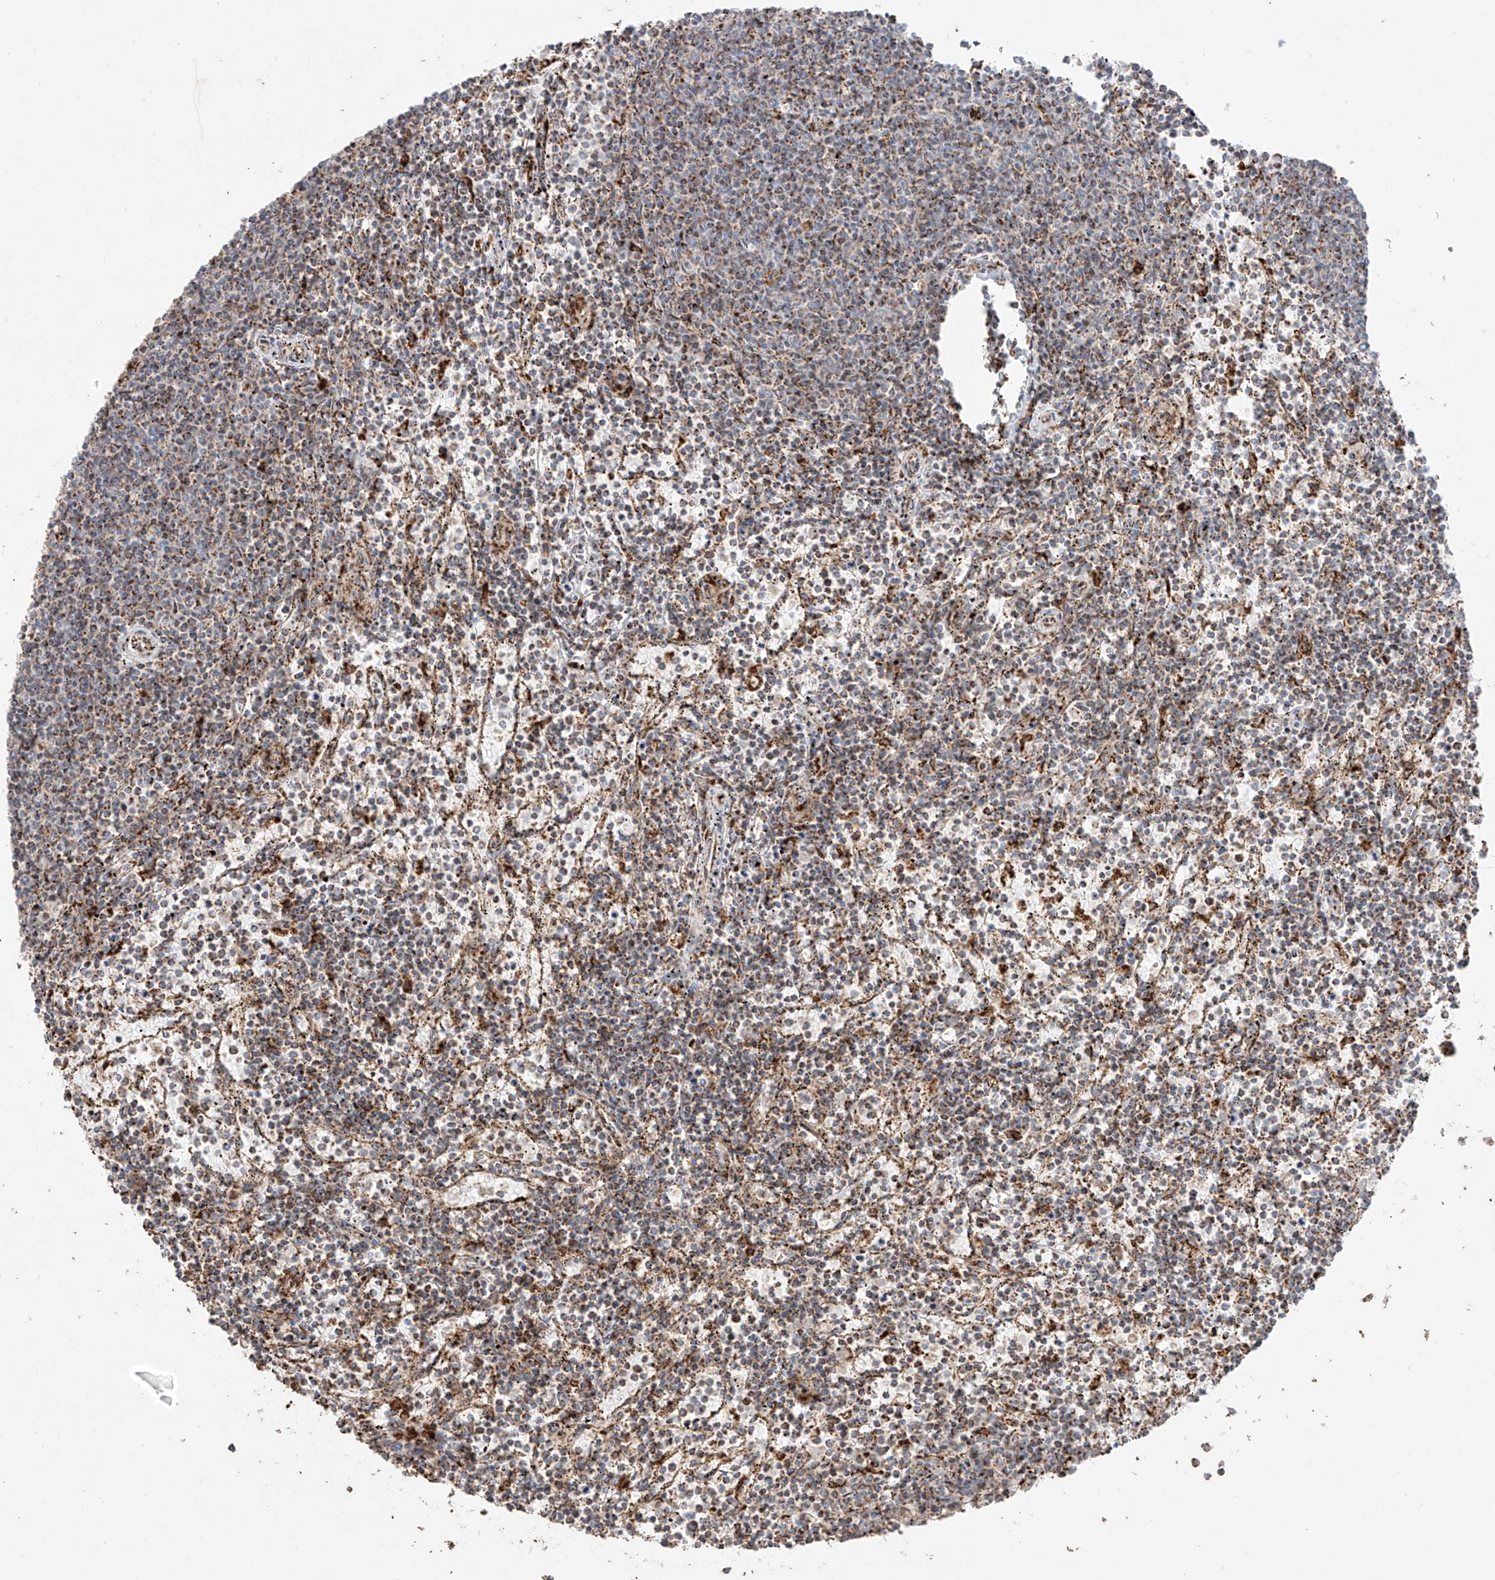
{"staining": {"intensity": "moderate", "quantity": "25%-75%", "location": "cytoplasmic/membranous"}, "tissue": "lymphoma", "cell_type": "Tumor cells", "image_type": "cancer", "snomed": [{"axis": "morphology", "description": "Malignant lymphoma, non-Hodgkin's type, Low grade"}, {"axis": "topography", "description": "Spleen"}], "caption": "Low-grade malignant lymphoma, non-Hodgkin's type stained with immunohistochemistry demonstrates moderate cytoplasmic/membranous positivity in about 25%-75% of tumor cells.", "gene": "COLGALT2", "patient": {"sex": "female", "age": 50}}